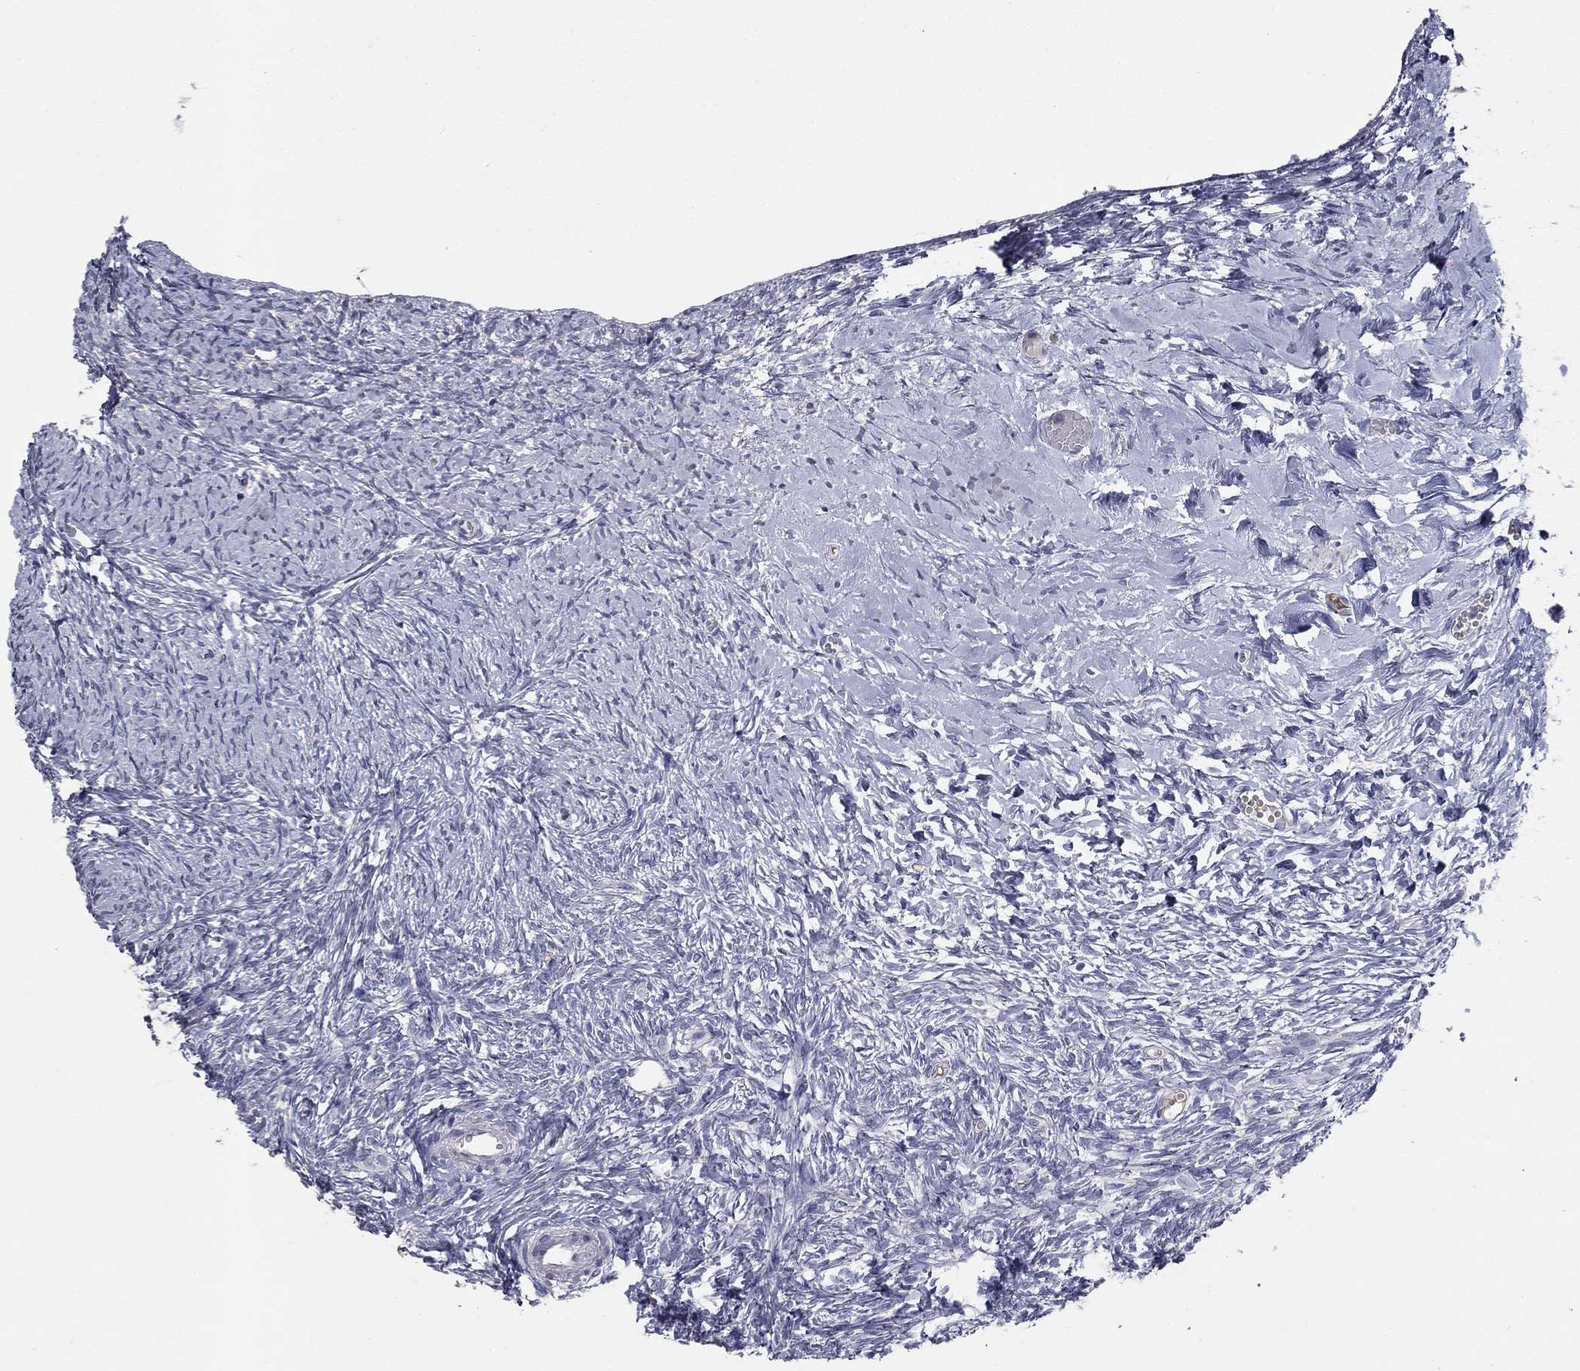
{"staining": {"intensity": "negative", "quantity": "none", "location": "none"}, "tissue": "ovary", "cell_type": "Ovarian stroma cells", "image_type": "normal", "snomed": [{"axis": "morphology", "description": "Normal tissue, NOS"}, {"axis": "topography", "description": "Ovary"}], "caption": "Immunohistochemical staining of normal ovary displays no significant positivity in ovarian stroma cells. (DAB IHC with hematoxylin counter stain).", "gene": "CD274", "patient": {"sex": "female", "age": 43}}